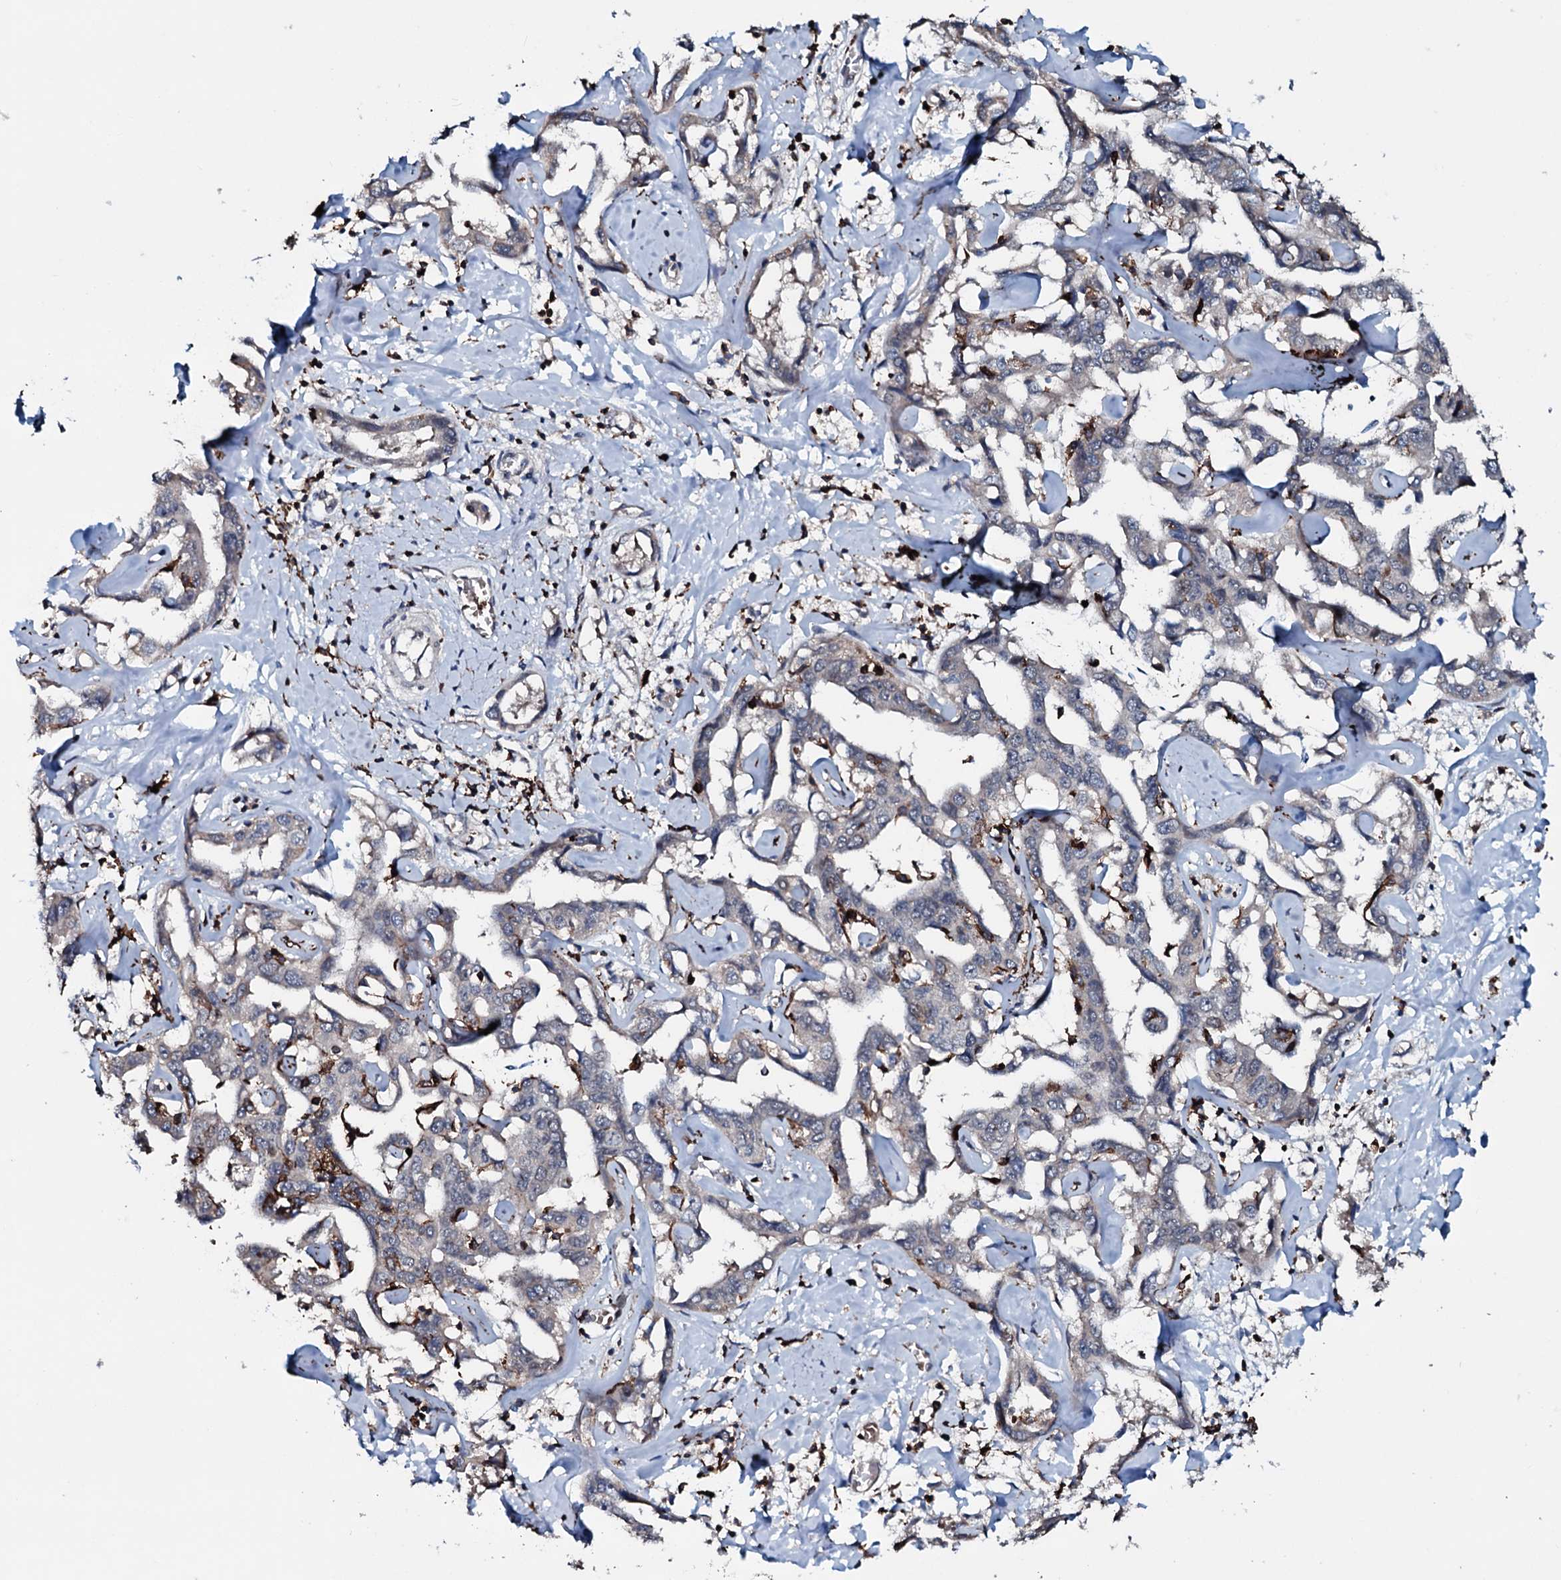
{"staining": {"intensity": "negative", "quantity": "none", "location": "none"}, "tissue": "liver cancer", "cell_type": "Tumor cells", "image_type": "cancer", "snomed": [{"axis": "morphology", "description": "Cholangiocarcinoma"}, {"axis": "topography", "description": "Liver"}], "caption": "IHC histopathology image of neoplastic tissue: human liver cholangiocarcinoma stained with DAB demonstrates no significant protein expression in tumor cells.", "gene": "OGFOD2", "patient": {"sex": "male", "age": 59}}